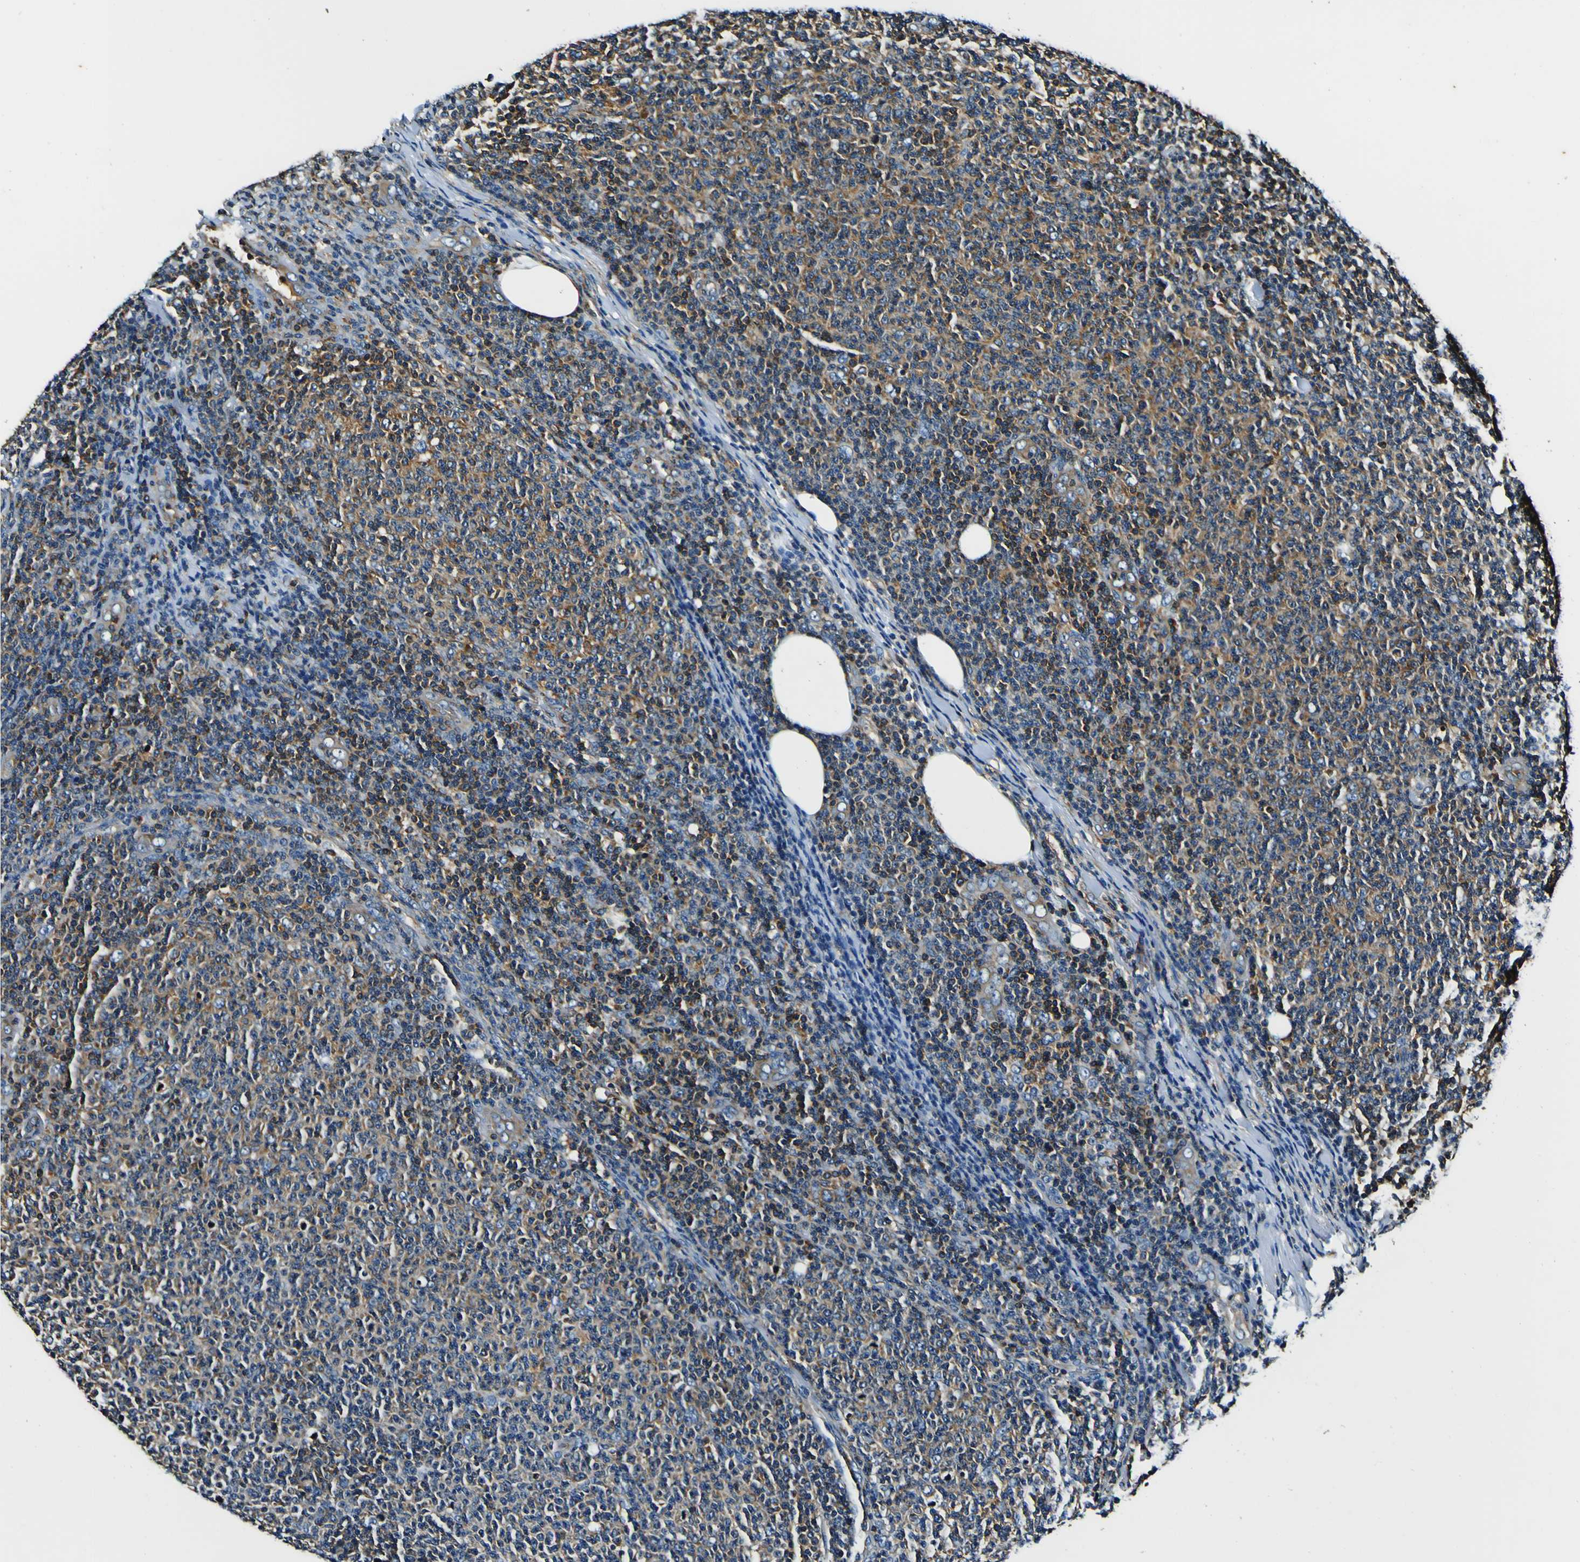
{"staining": {"intensity": "moderate", "quantity": ">75%", "location": "cytoplasmic/membranous"}, "tissue": "lymphoma", "cell_type": "Tumor cells", "image_type": "cancer", "snomed": [{"axis": "morphology", "description": "Malignant lymphoma, non-Hodgkin's type, Low grade"}, {"axis": "topography", "description": "Lymph node"}], "caption": "Protein positivity by immunohistochemistry displays moderate cytoplasmic/membranous positivity in about >75% of tumor cells in low-grade malignant lymphoma, non-Hodgkin's type.", "gene": "RHOT2", "patient": {"sex": "male", "age": 66}}